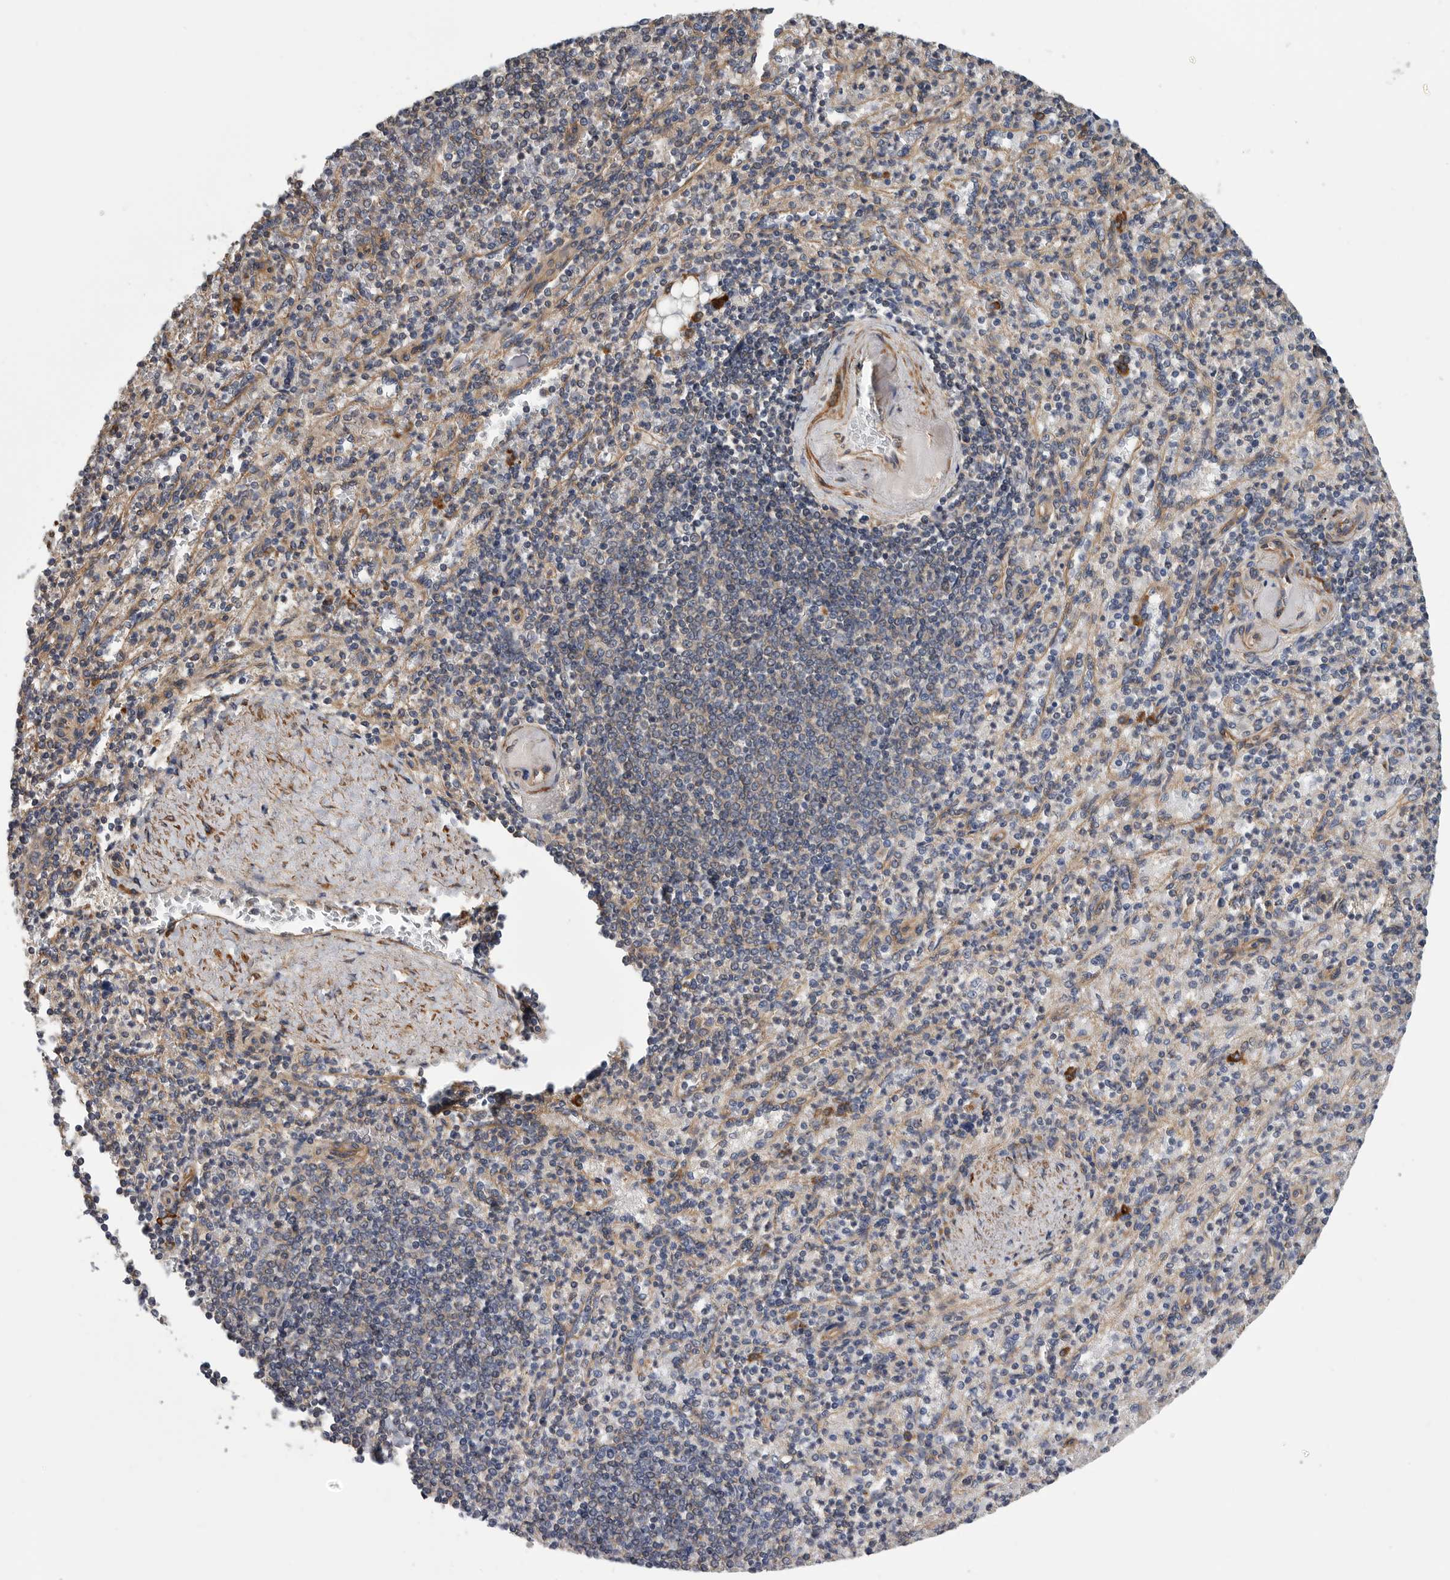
{"staining": {"intensity": "weak", "quantity": "<25%", "location": "cytoplasmic/membranous"}, "tissue": "spleen", "cell_type": "Cells in red pulp", "image_type": "normal", "snomed": [{"axis": "morphology", "description": "Normal tissue, NOS"}, {"axis": "topography", "description": "Spleen"}], "caption": "Cells in red pulp show no significant staining in unremarkable spleen. (DAB IHC, high magnification).", "gene": "OXR1", "patient": {"sex": "female", "age": 74}}